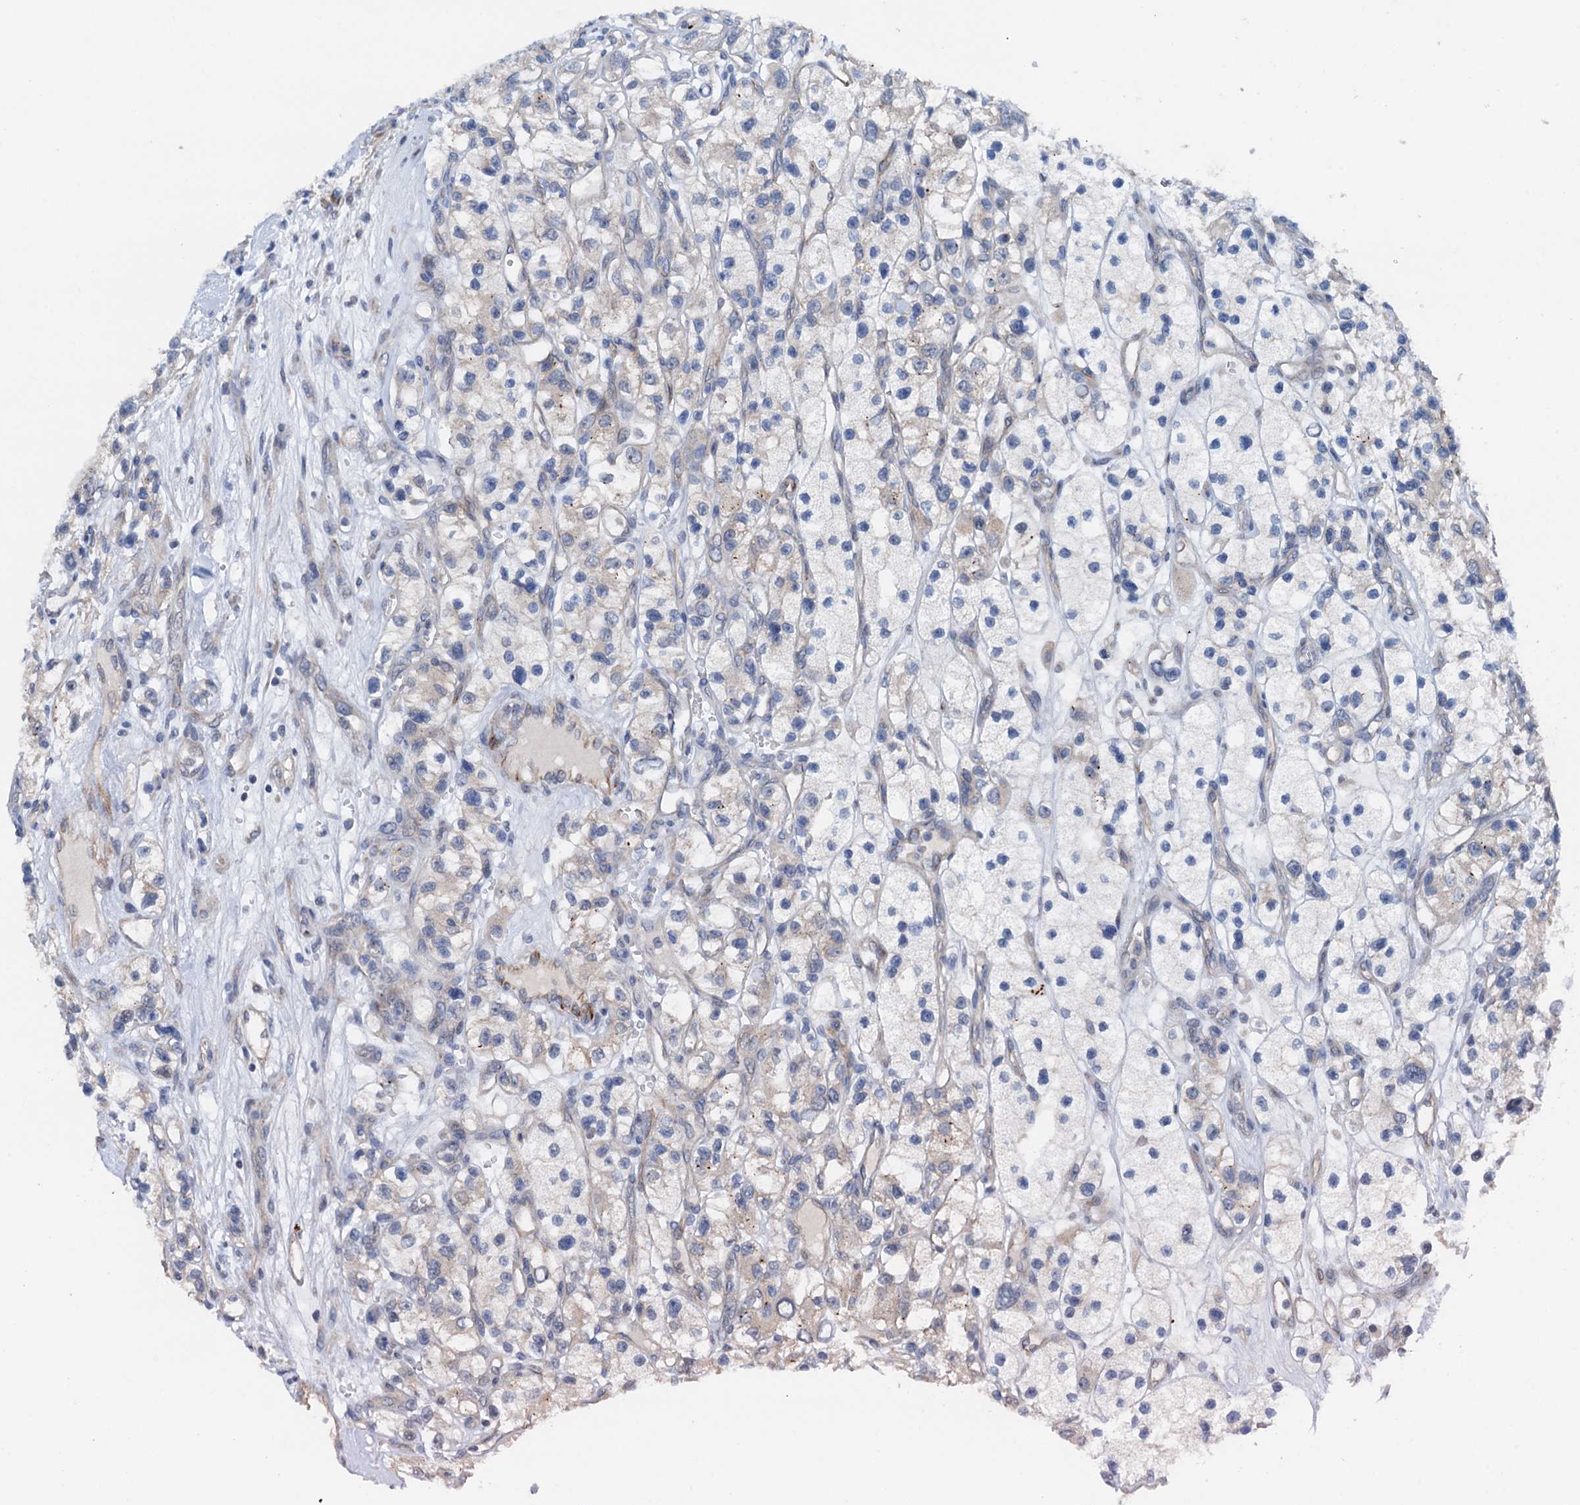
{"staining": {"intensity": "weak", "quantity": "<25%", "location": "cytoplasmic/membranous"}, "tissue": "renal cancer", "cell_type": "Tumor cells", "image_type": "cancer", "snomed": [{"axis": "morphology", "description": "Adenocarcinoma, NOS"}, {"axis": "topography", "description": "Kidney"}], "caption": "Tumor cells are negative for brown protein staining in renal cancer (adenocarcinoma).", "gene": "ELAC1", "patient": {"sex": "female", "age": 57}}